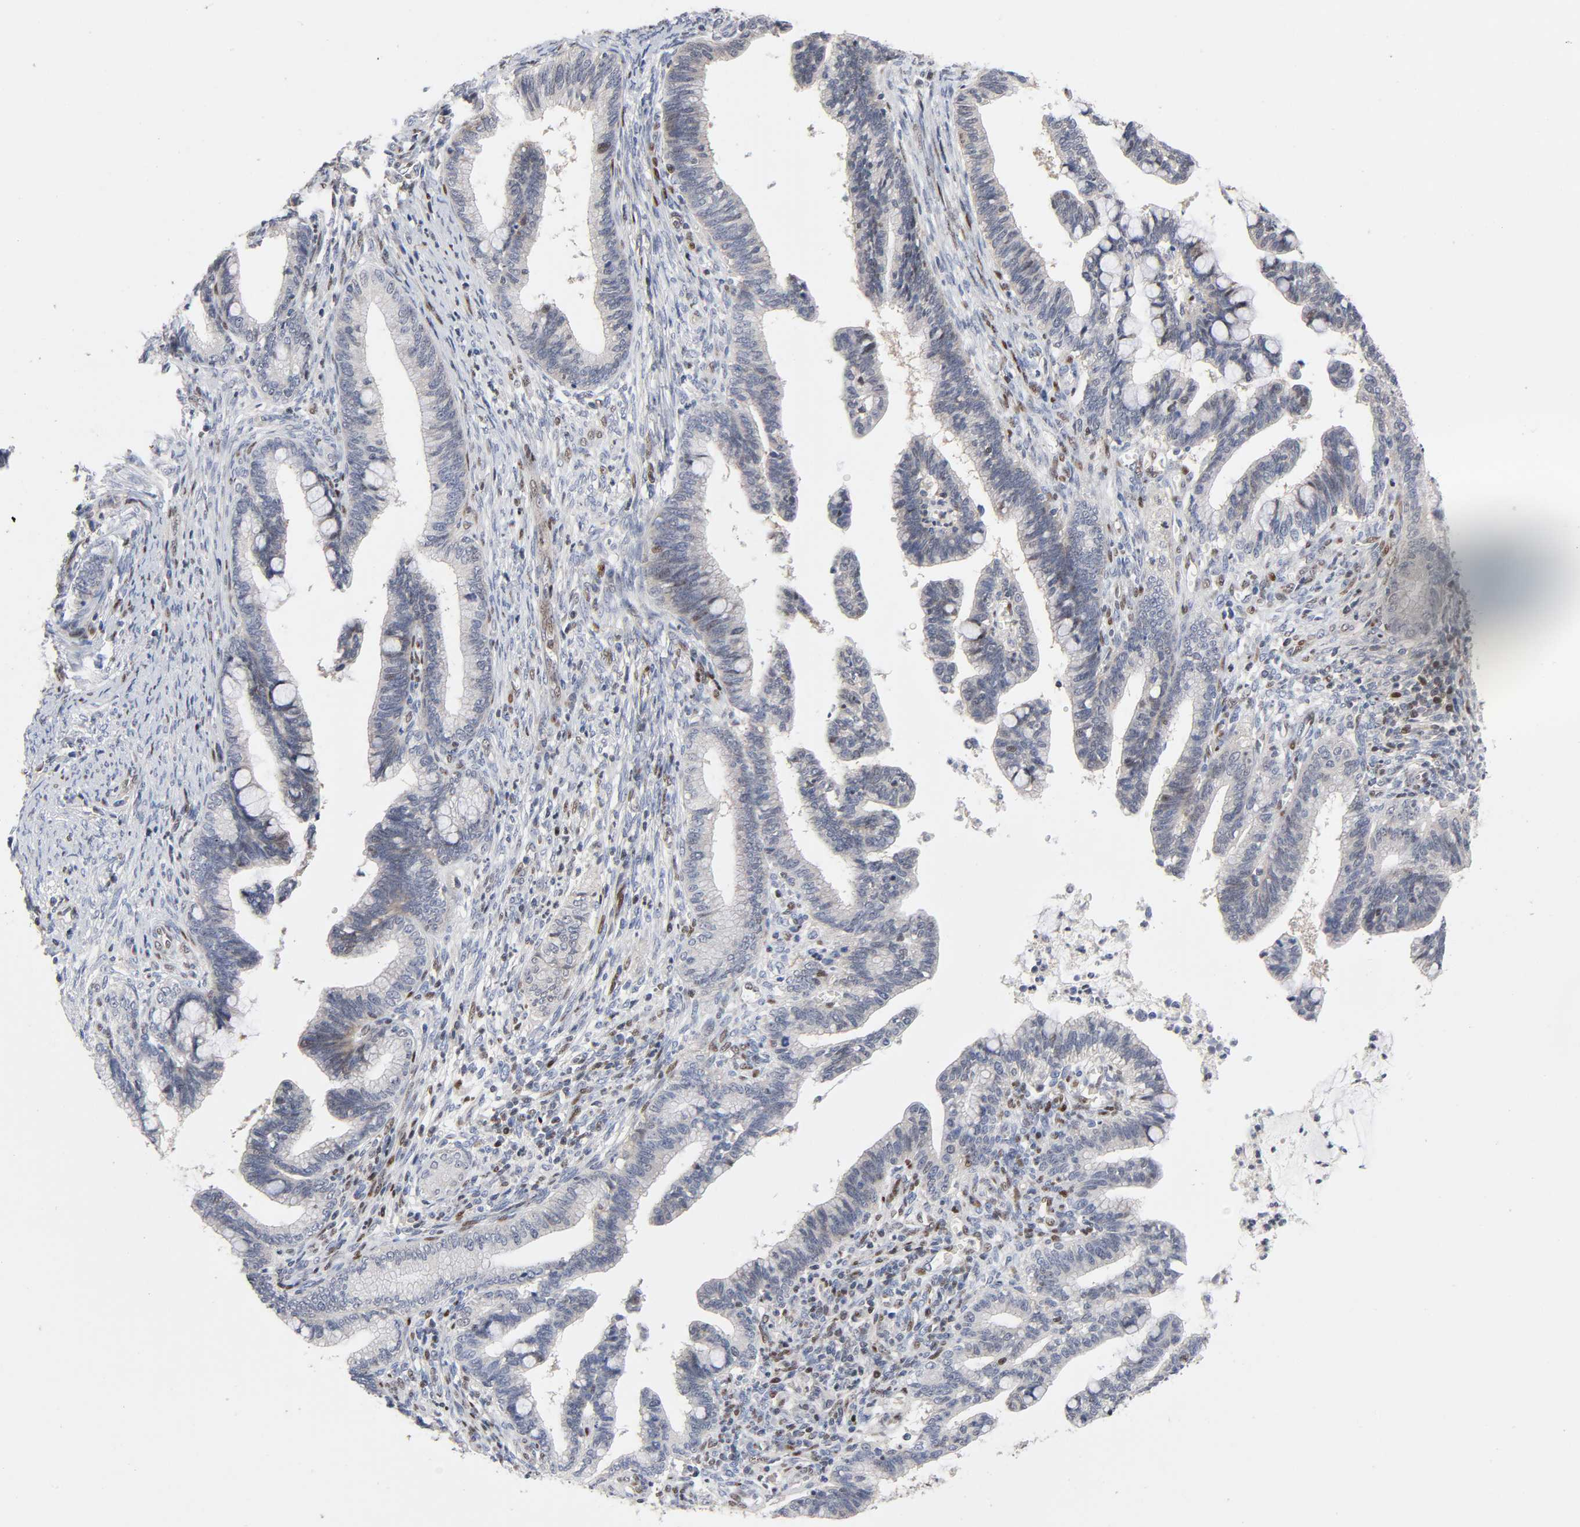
{"staining": {"intensity": "weak", "quantity": "<25%", "location": "nuclear"}, "tissue": "cervical cancer", "cell_type": "Tumor cells", "image_type": "cancer", "snomed": [{"axis": "morphology", "description": "Adenocarcinoma, NOS"}, {"axis": "topography", "description": "Cervix"}], "caption": "Photomicrograph shows no significant protein positivity in tumor cells of cervical cancer.", "gene": "STK38", "patient": {"sex": "female", "age": 36}}